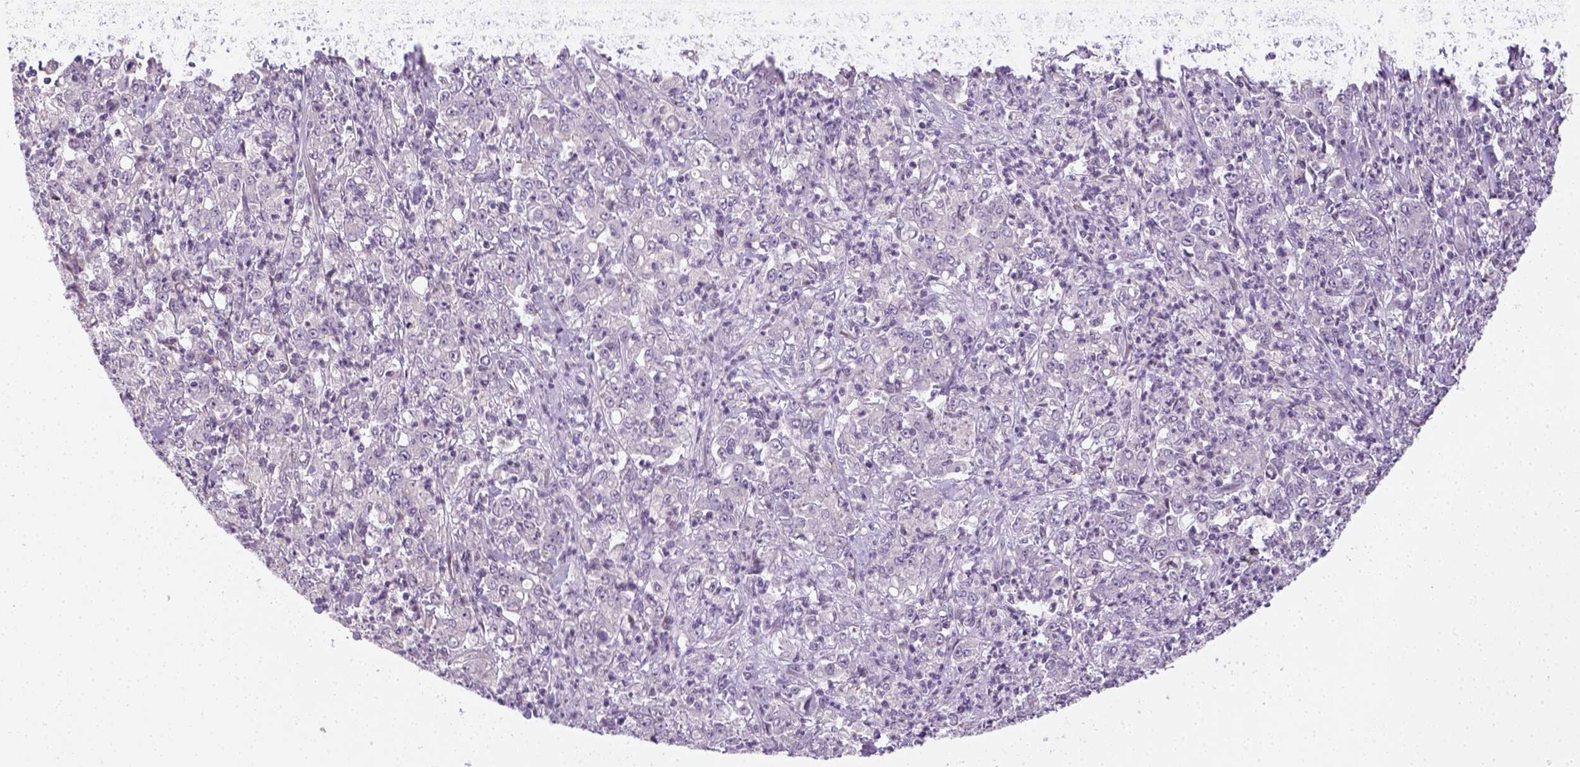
{"staining": {"intensity": "negative", "quantity": "none", "location": "none"}, "tissue": "stomach cancer", "cell_type": "Tumor cells", "image_type": "cancer", "snomed": [{"axis": "morphology", "description": "Adenocarcinoma, NOS"}, {"axis": "topography", "description": "Stomach, lower"}], "caption": "Stomach cancer was stained to show a protein in brown. There is no significant positivity in tumor cells.", "gene": "MAGEB3", "patient": {"sex": "female", "age": 71}}